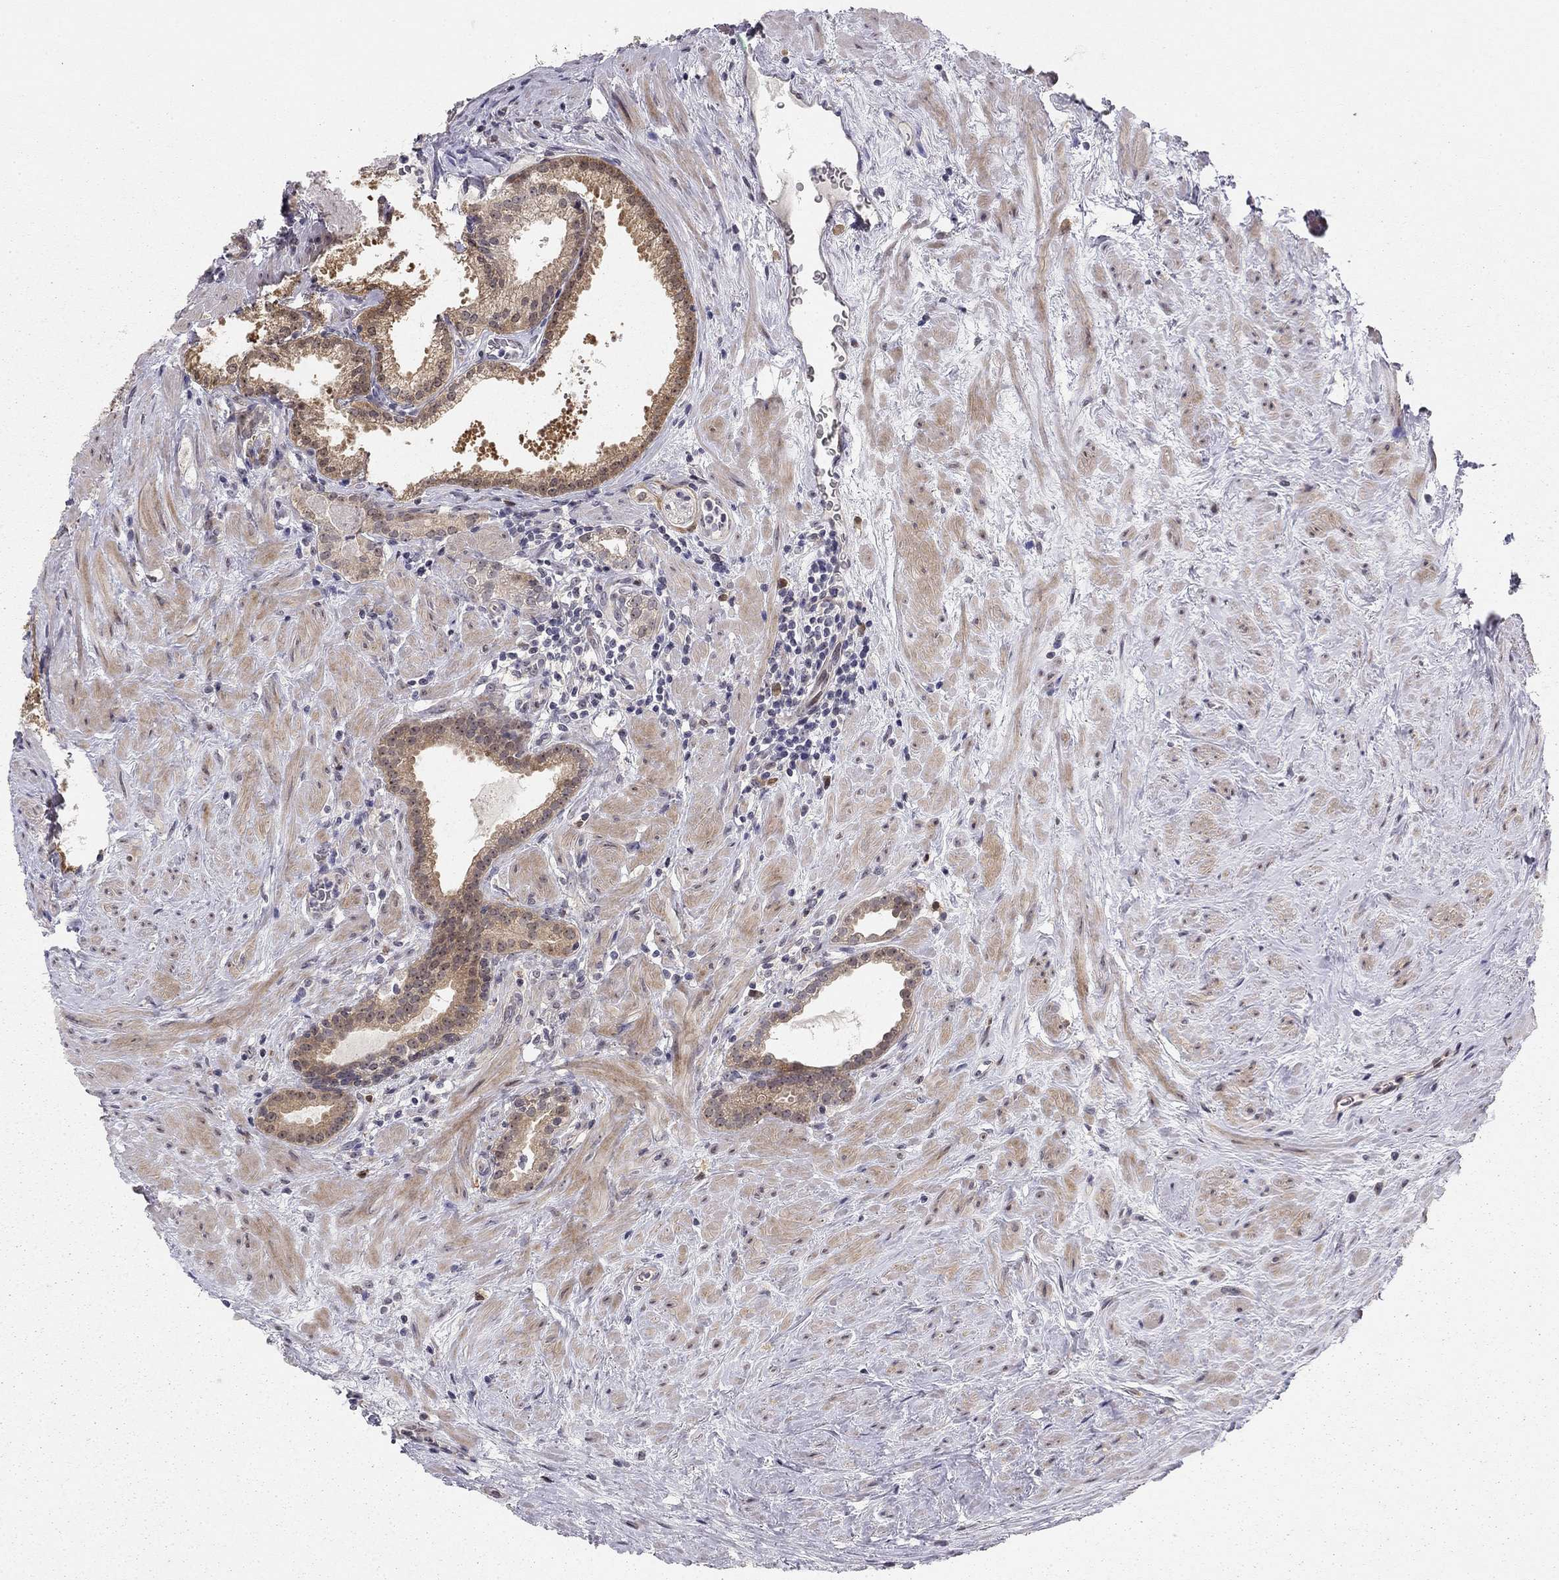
{"staining": {"intensity": "moderate", "quantity": "25%-75%", "location": "cytoplasmic/membranous"}, "tissue": "prostate cancer", "cell_type": "Tumor cells", "image_type": "cancer", "snomed": [{"axis": "morphology", "description": "Adenocarcinoma, NOS"}, {"axis": "morphology", "description": "Adenocarcinoma, High grade"}, {"axis": "topography", "description": "Prostate"}], "caption": "Protein staining of prostate cancer tissue demonstrates moderate cytoplasmic/membranous expression in approximately 25%-75% of tumor cells. (Stains: DAB in brown, nuclei in blue, Microscopy: brightfield microscopy at high magnification).", "gene": "STXBP6", "patient": {"sex": "male", "age": 64}}